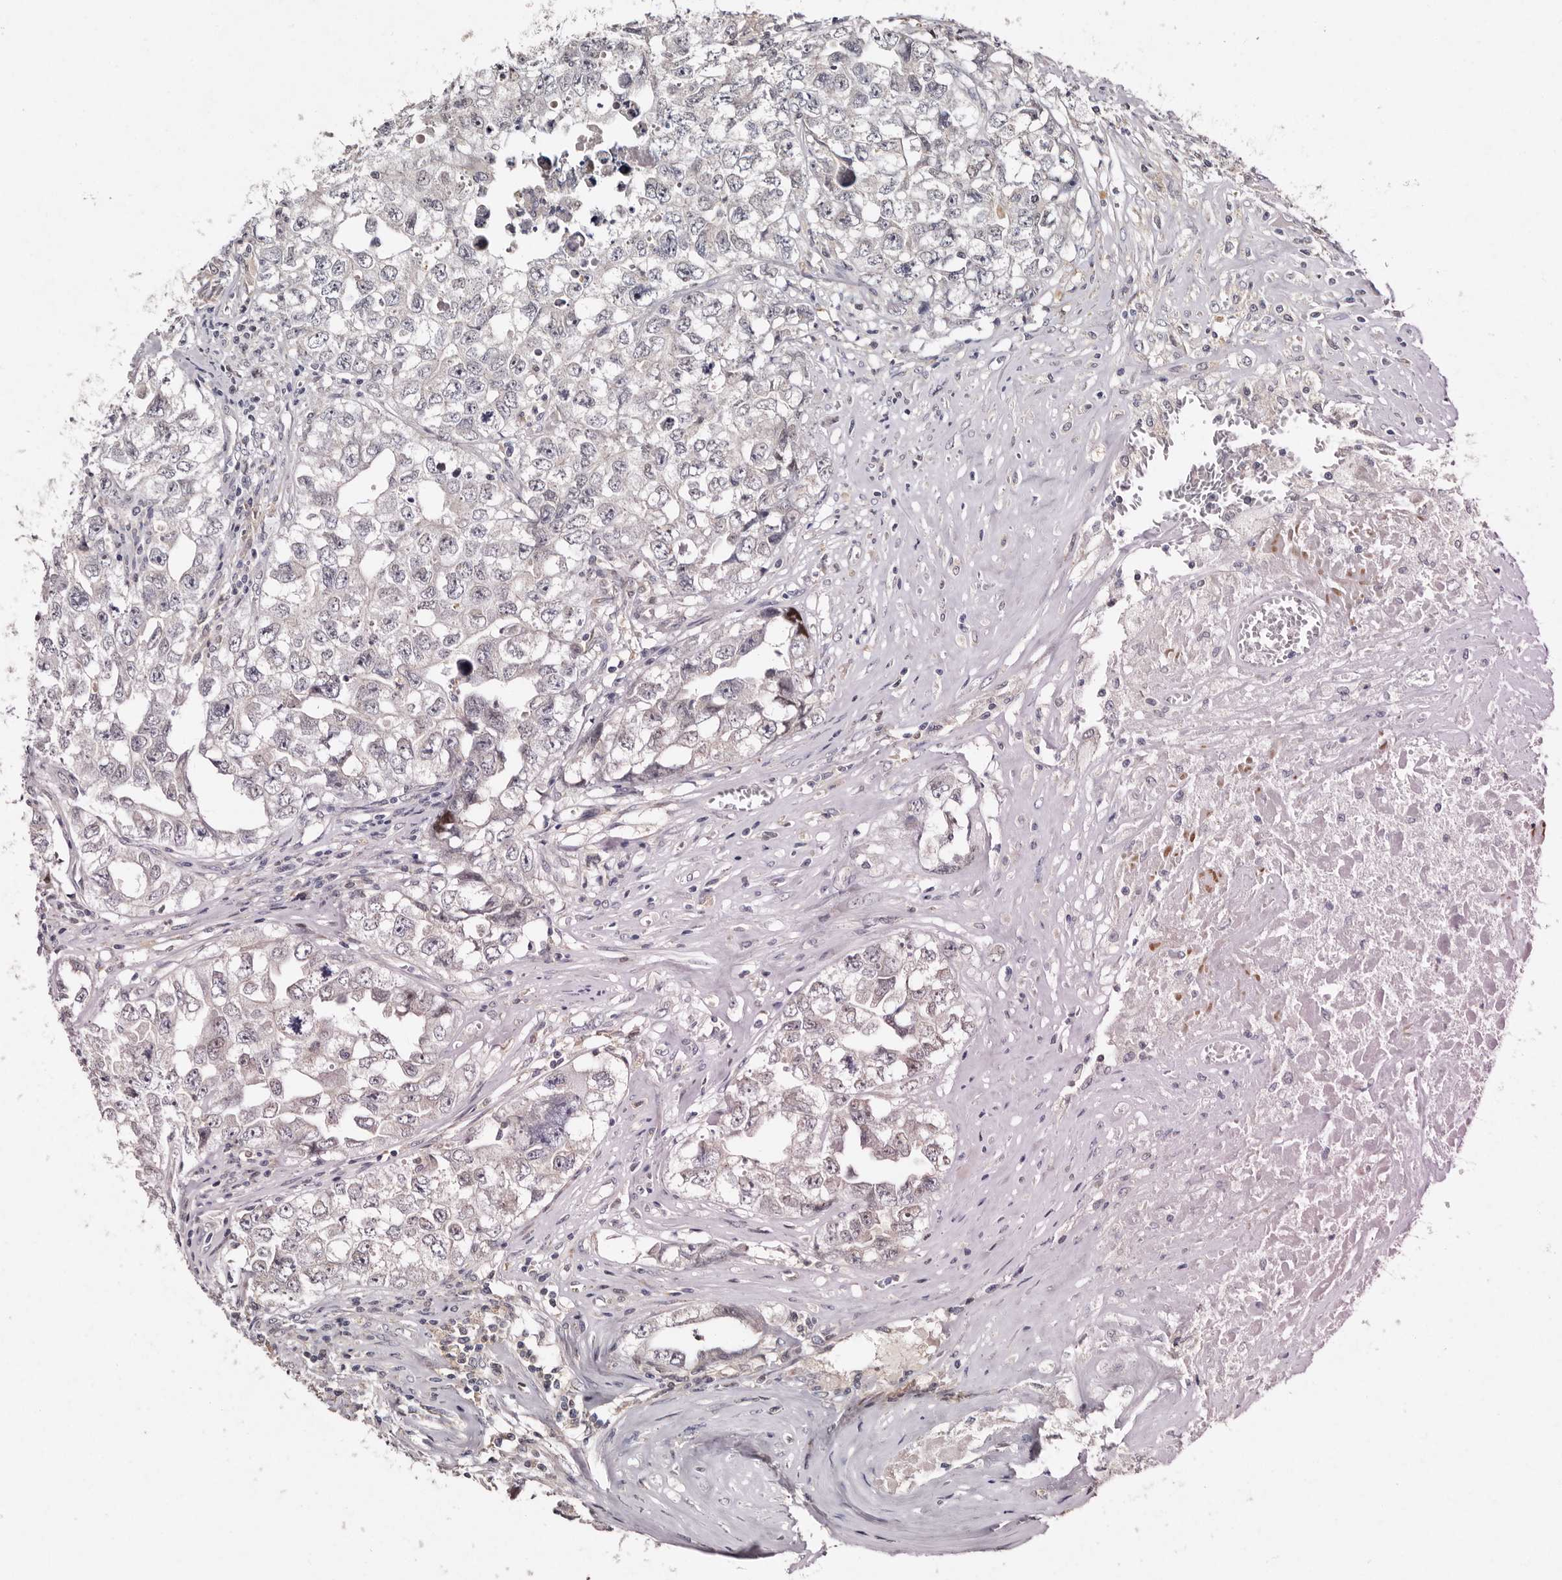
{"staining": {"intensity": "negative", "quantity": "none", "location": "none"}, "tissue": "testis cancer", "cell_type": "Tumor cells", "image_type": "cancer", "snomed": [{"axis": "morphology", "description": "Seminoma, NOS"}, {"axis": "morphology", "description": "Carcinoma, Embryonal, NOS"}, {"axis": "topography", "description": "Testis"}], "caption": "Tumor cells are negative for brown protein staining in testis cancer. (DAB (3,3'-diaminobenzidine) immunohistochemistry, high magnification).", "gene": "DNPH1", "patient": {"sex": "male", "age": 43}}